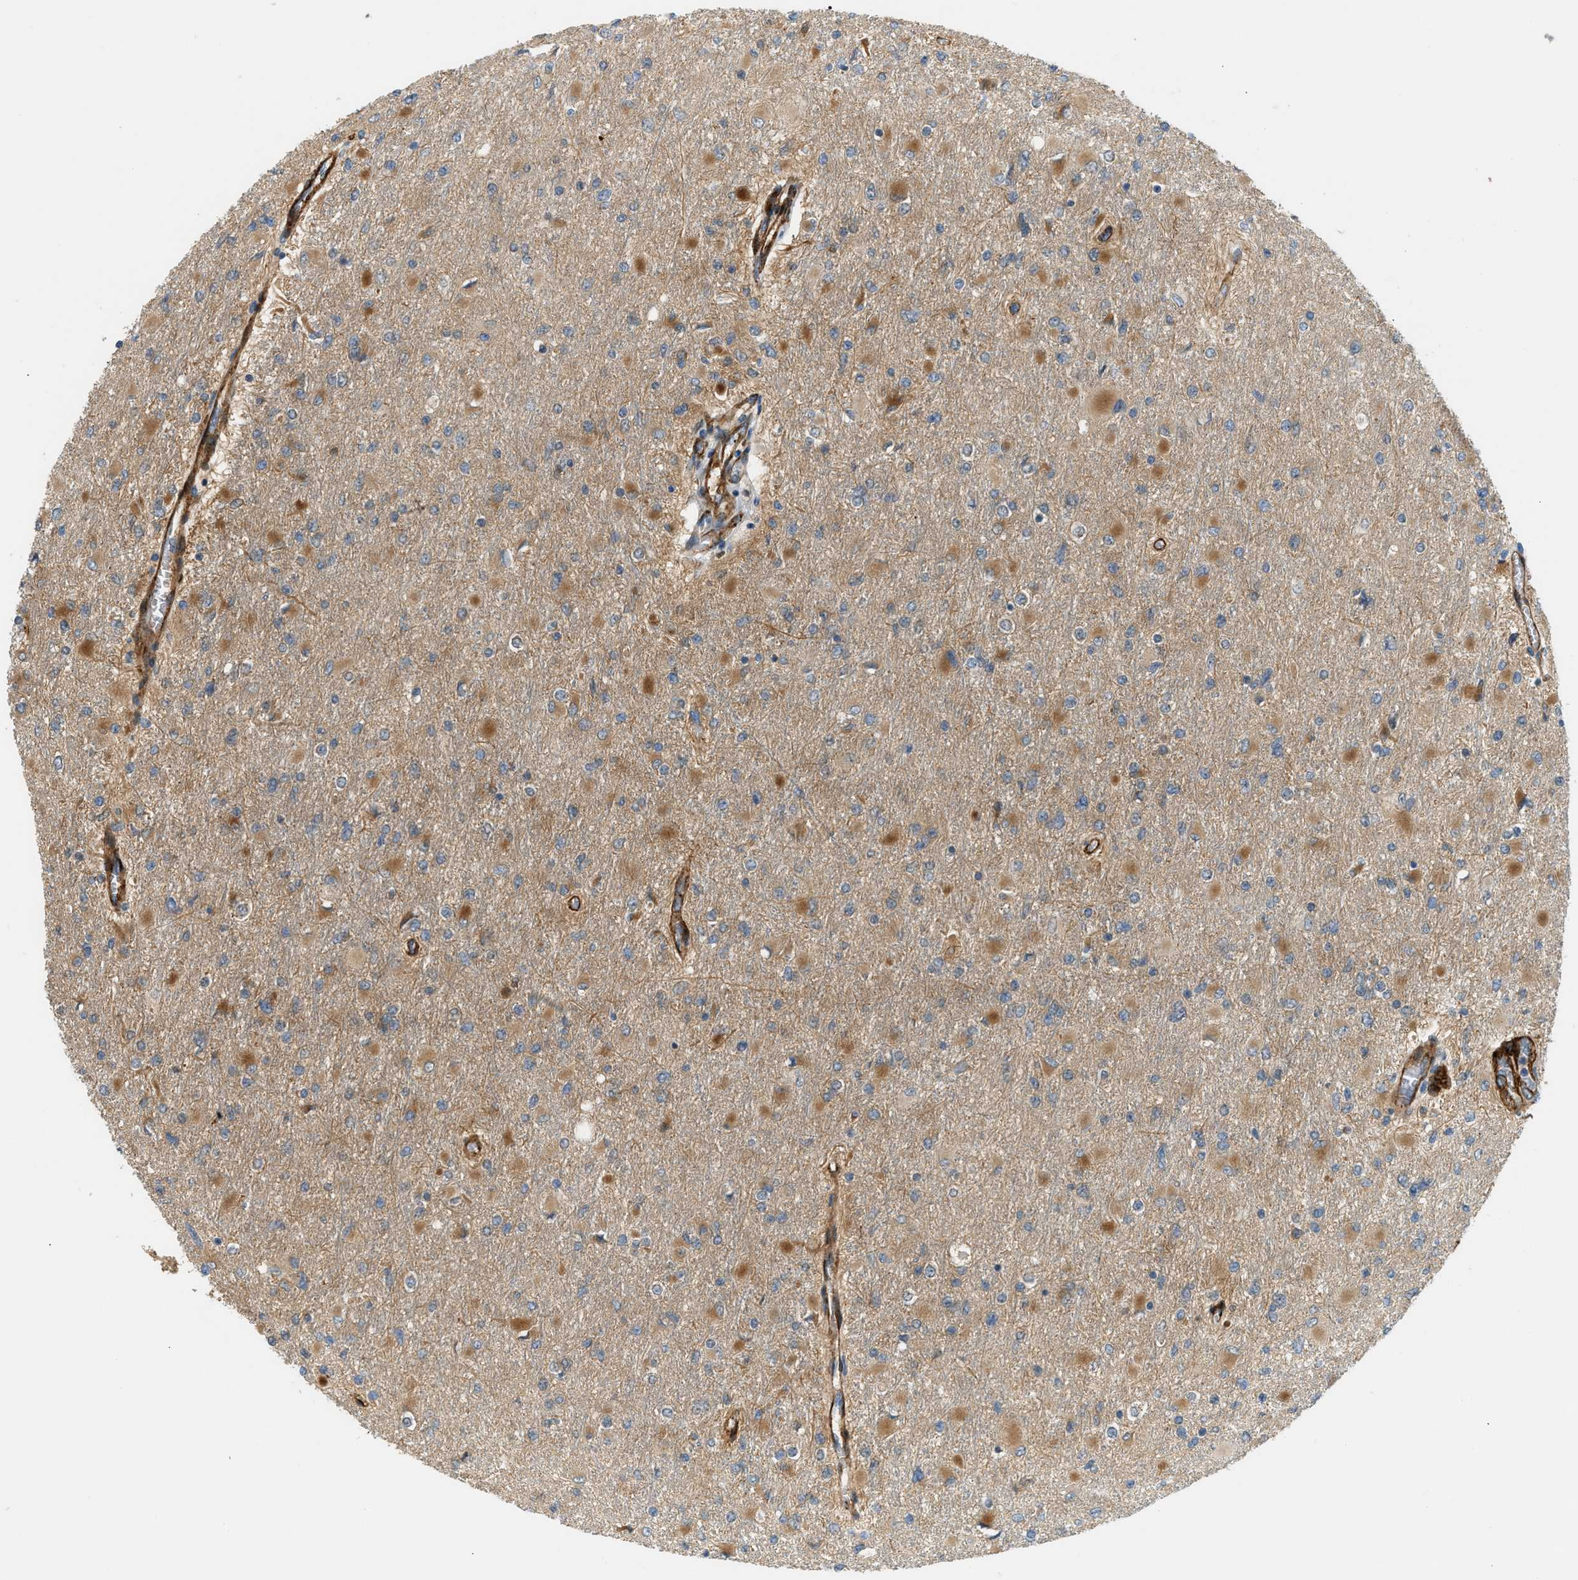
{"staining": {"intensity": "moderate", "quantity": "25%-75%", "location": "cytoplasmic/membranous"}, "tissue": "glioma", "cell_type": "Tumor cells", "image_type": "cancer", "snomed": [{"axis": "morphology", "description": "Glioma, malignant, High grade"}, {"axis": "topography", "description": "Cerebral cortex"}], "caption": "Immunohistochemical staining of human high-grade glioma (malignant) displays medium levels of moderate cytoplasmic/membranous expression in approximately 25%-75% of tumor cells. The staining was performed using DAB (3,3'-diaminobenzidine) to visualize the protein expression in brown, while the nuclei were stained in blue with hematoxylin (Magnification: 20x).", "gene": "EDNRA", "patient": {"sex": "female", "age": 36}}